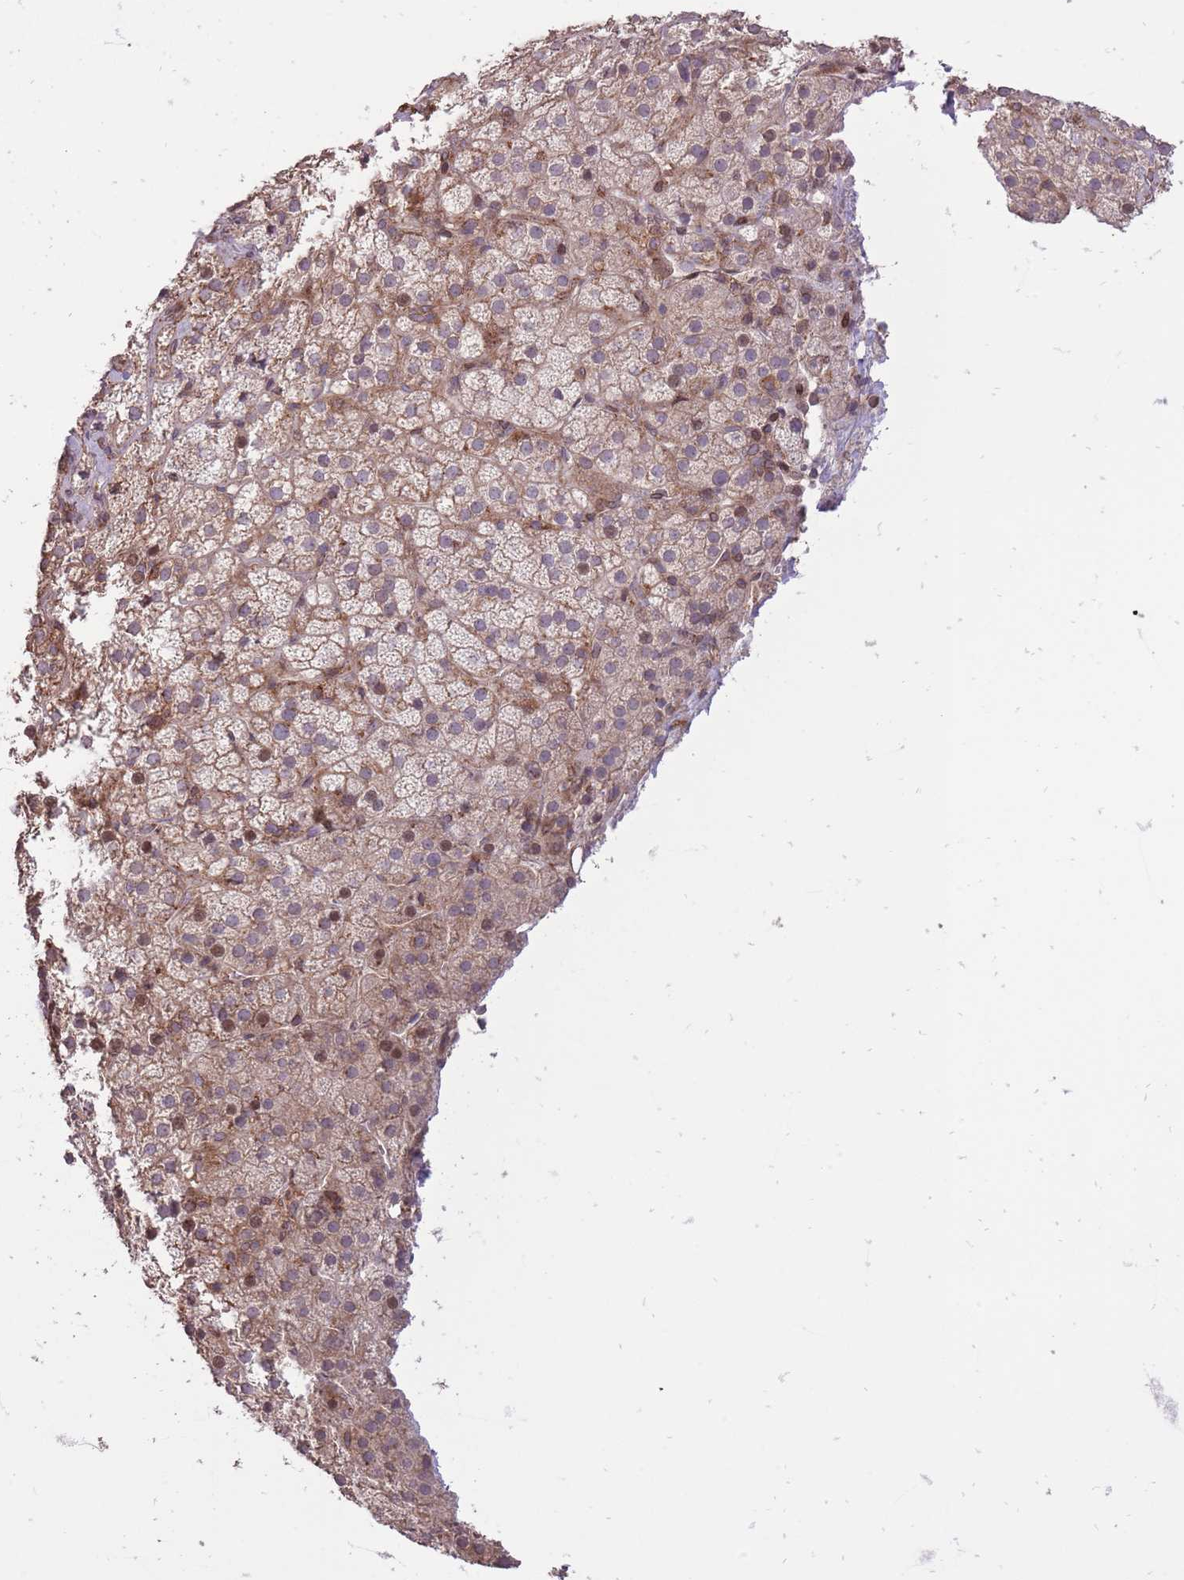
{"staining": {"intensity": "moderate", "quantity": "<25%", "location": "cytoplasmic/membranous,nuclear"}, "tissue": "adrenal gland", "cell_type": "Glandular cells", "image_type": "normal", "snomed": [{"axis": "morphology", "description": "Normal tissue, NOS"}, {"axis": "topography", "description": "Adrenal gland"}], "caption": "Immunohistochemical staining of unremarkable adrenal gland exhibits low levels of moderate cytoplasmic/membranous,nuclear expression in about <25% of glandular cells.", "gene": "TET3", "patient": {"sex": "female", "age": 70}}